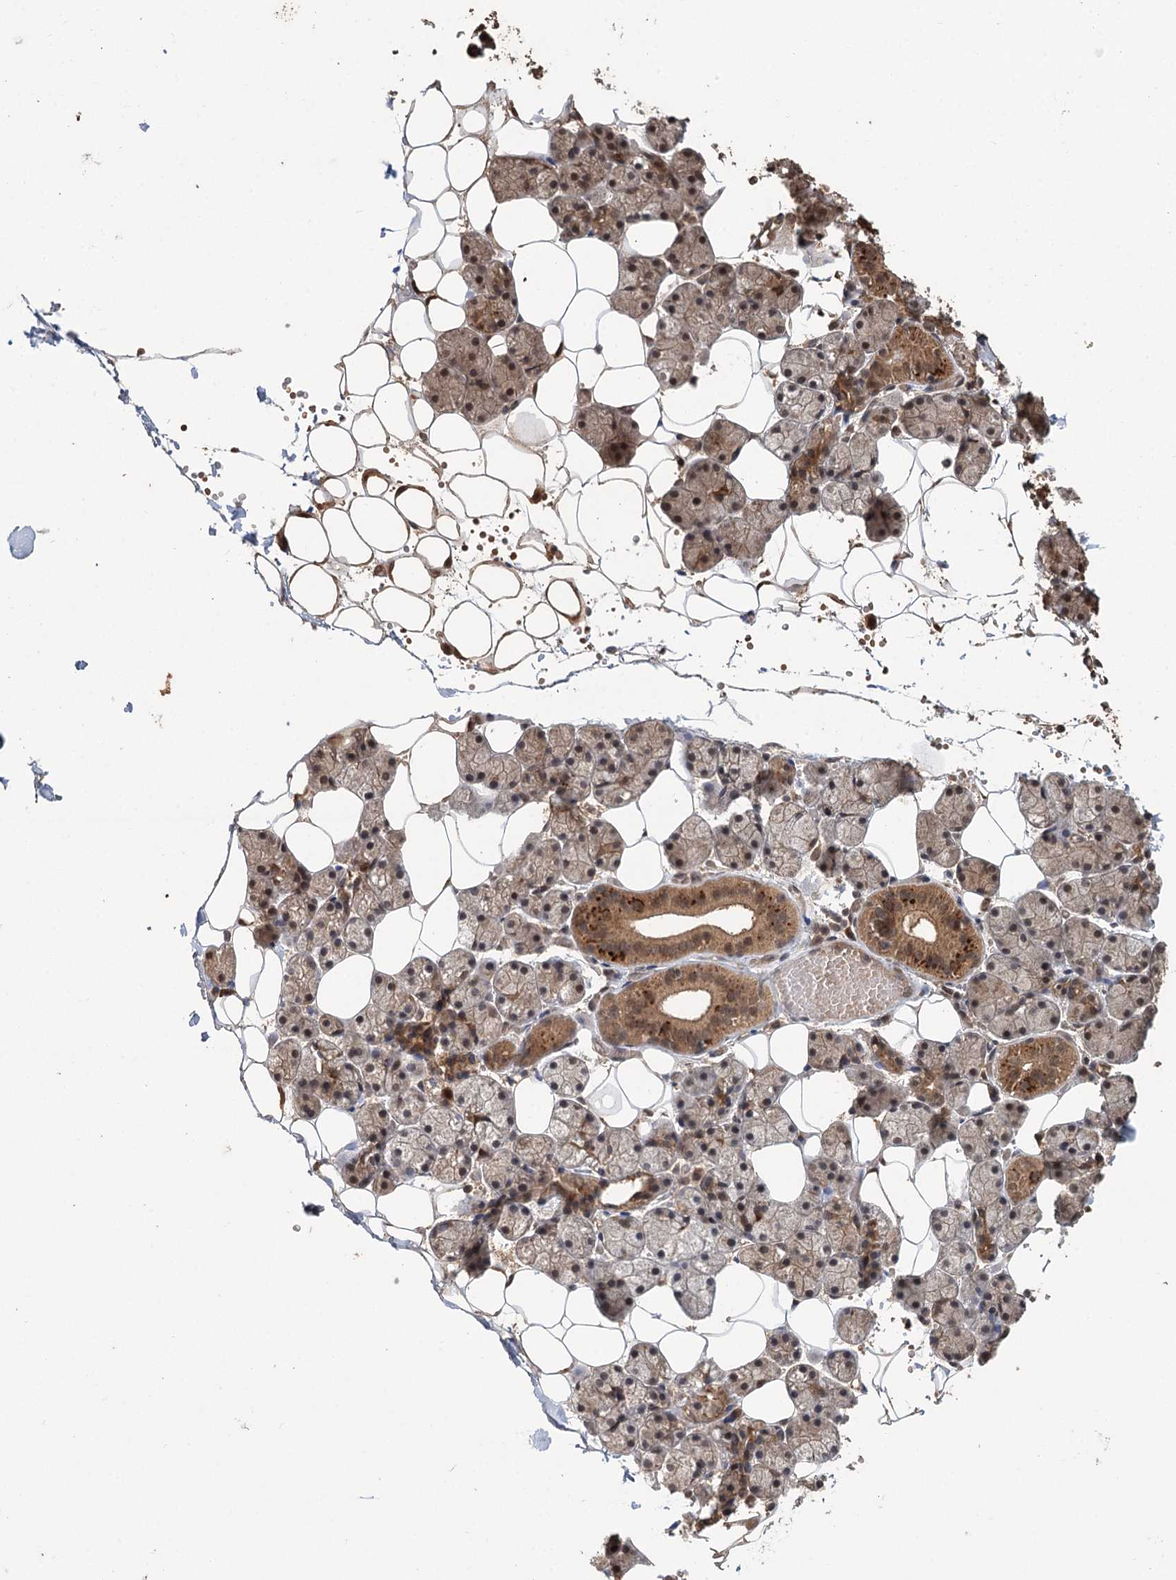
{"staining": {"intensity": "moderate", "quantity": ">75%", "location": "cytoplasmic/membranous,nuclear"}, "tissue": "salivary gland", "cell_type": "Glandular cells", "image_type": "normal", "snomed": [{"axis": "morphology", "description": "Normal tissue, NOS"}, {"axis": "topography", "description": "Salivary gland"}], "caption": "Immunohistochemistry (IHC) image of benign human salivary gland stained for a protein (brown), which reveals medium levels of moderate cytoplasmic/membranous,nuclear expression in about >75% of glandular cells.", "gene": "N6AMT1", "patient": {"sex": "female", "age": 33}}